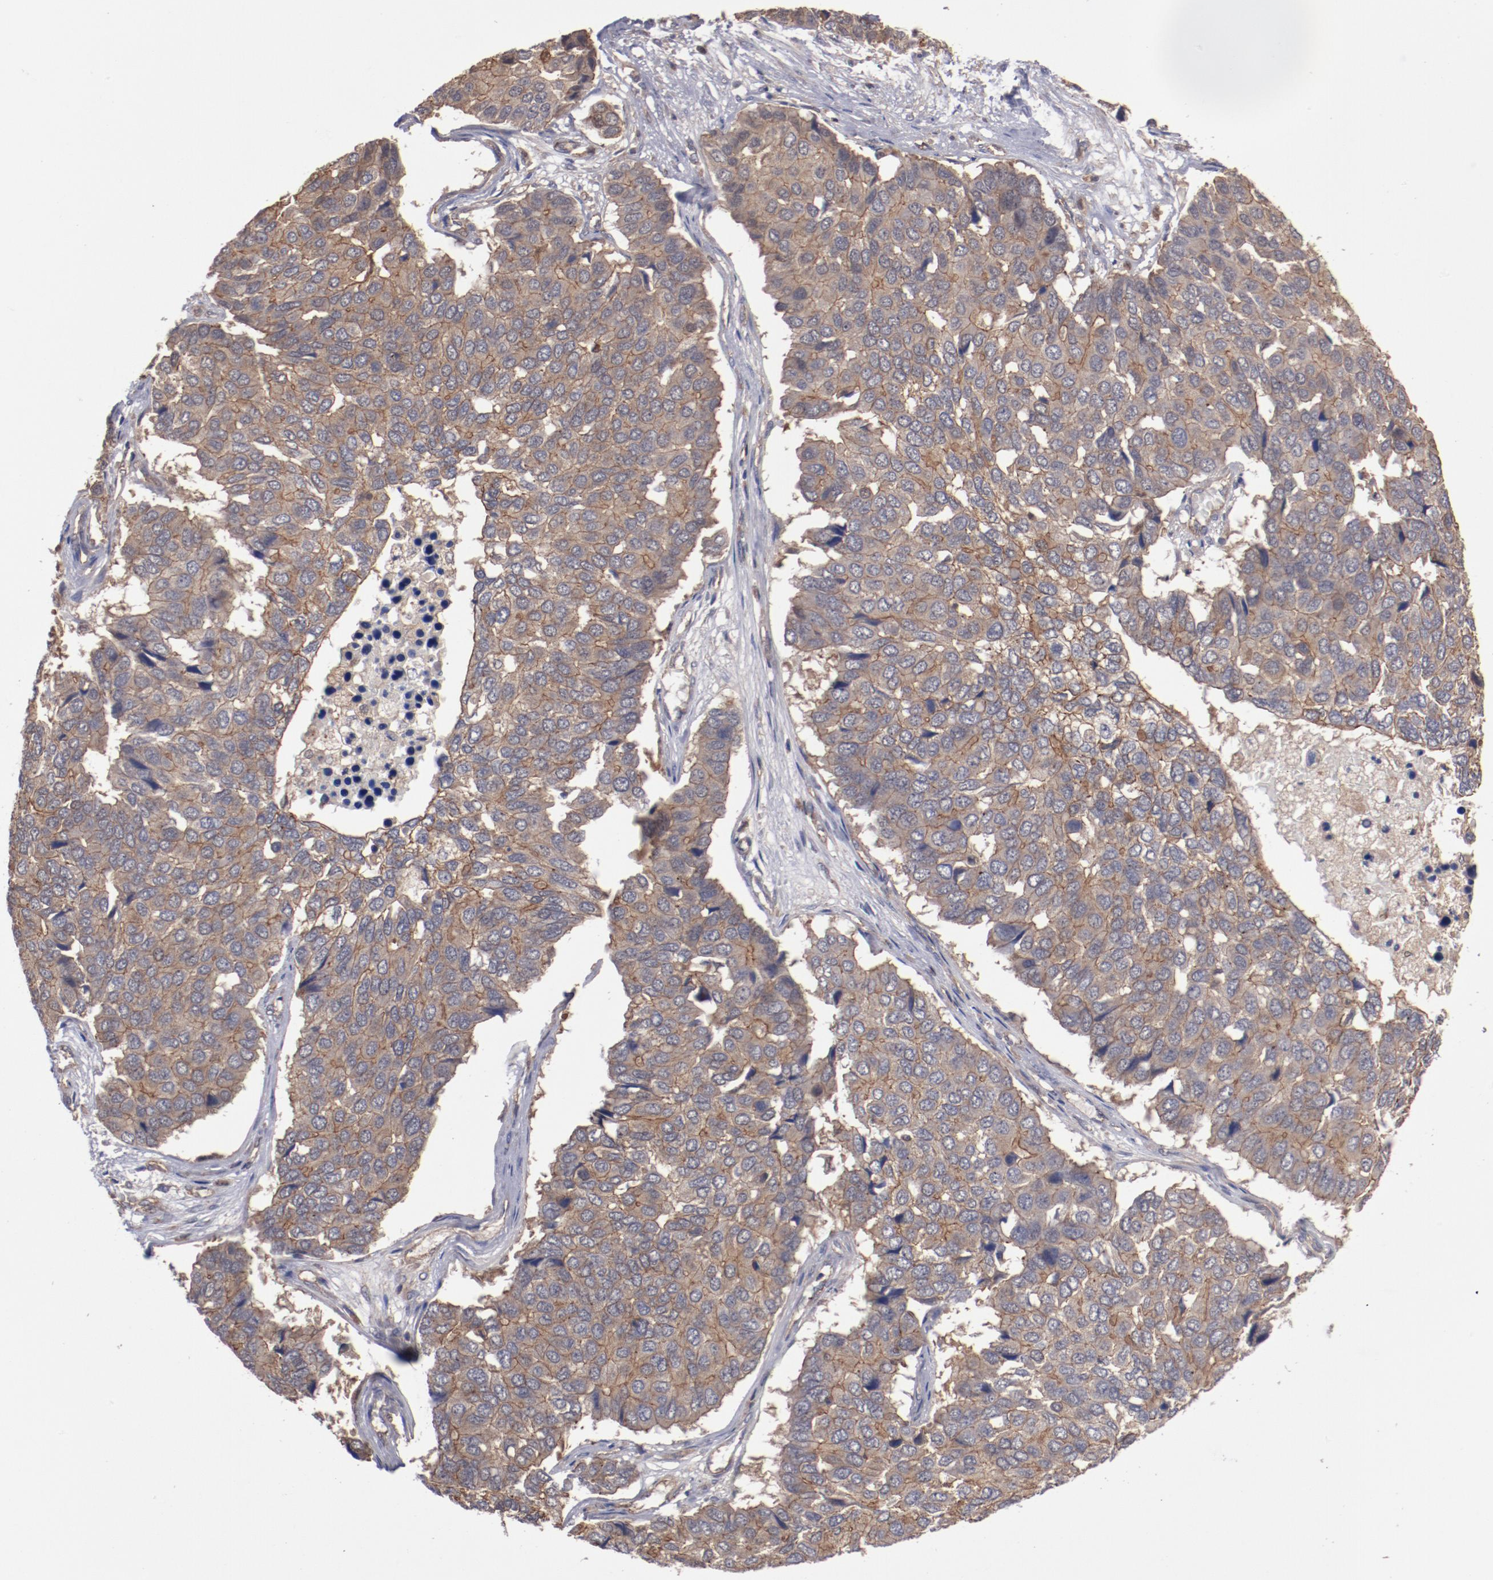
{"staining": {"intensity": "moderate", "quantity": ">75%", "location": "cytoplasmic/membranous"}, "tissue": "pancreatic cancer", "cell_type": "Tumor cells", "image_type": "cancer", "snomed": [{"axis": "morphology", "description": "Adenocarcinoma, NOS"}, {"axis": "topography", "description": "Pancreas"}], "caption": "DAB (3,3'-diaminobenzidine) immunohistochemical staining of adenocarcinoma (pancreatic) displays moderate cytoplasmic/membranous protein expression in about >75% of tumor cells. (DAB (3,3'-diaminobenzidine) IHC, brown staining for protein, blue staining for nuclei).", "gene": "DNAAF2", "patient": {"sex": "male", "age": 50}}